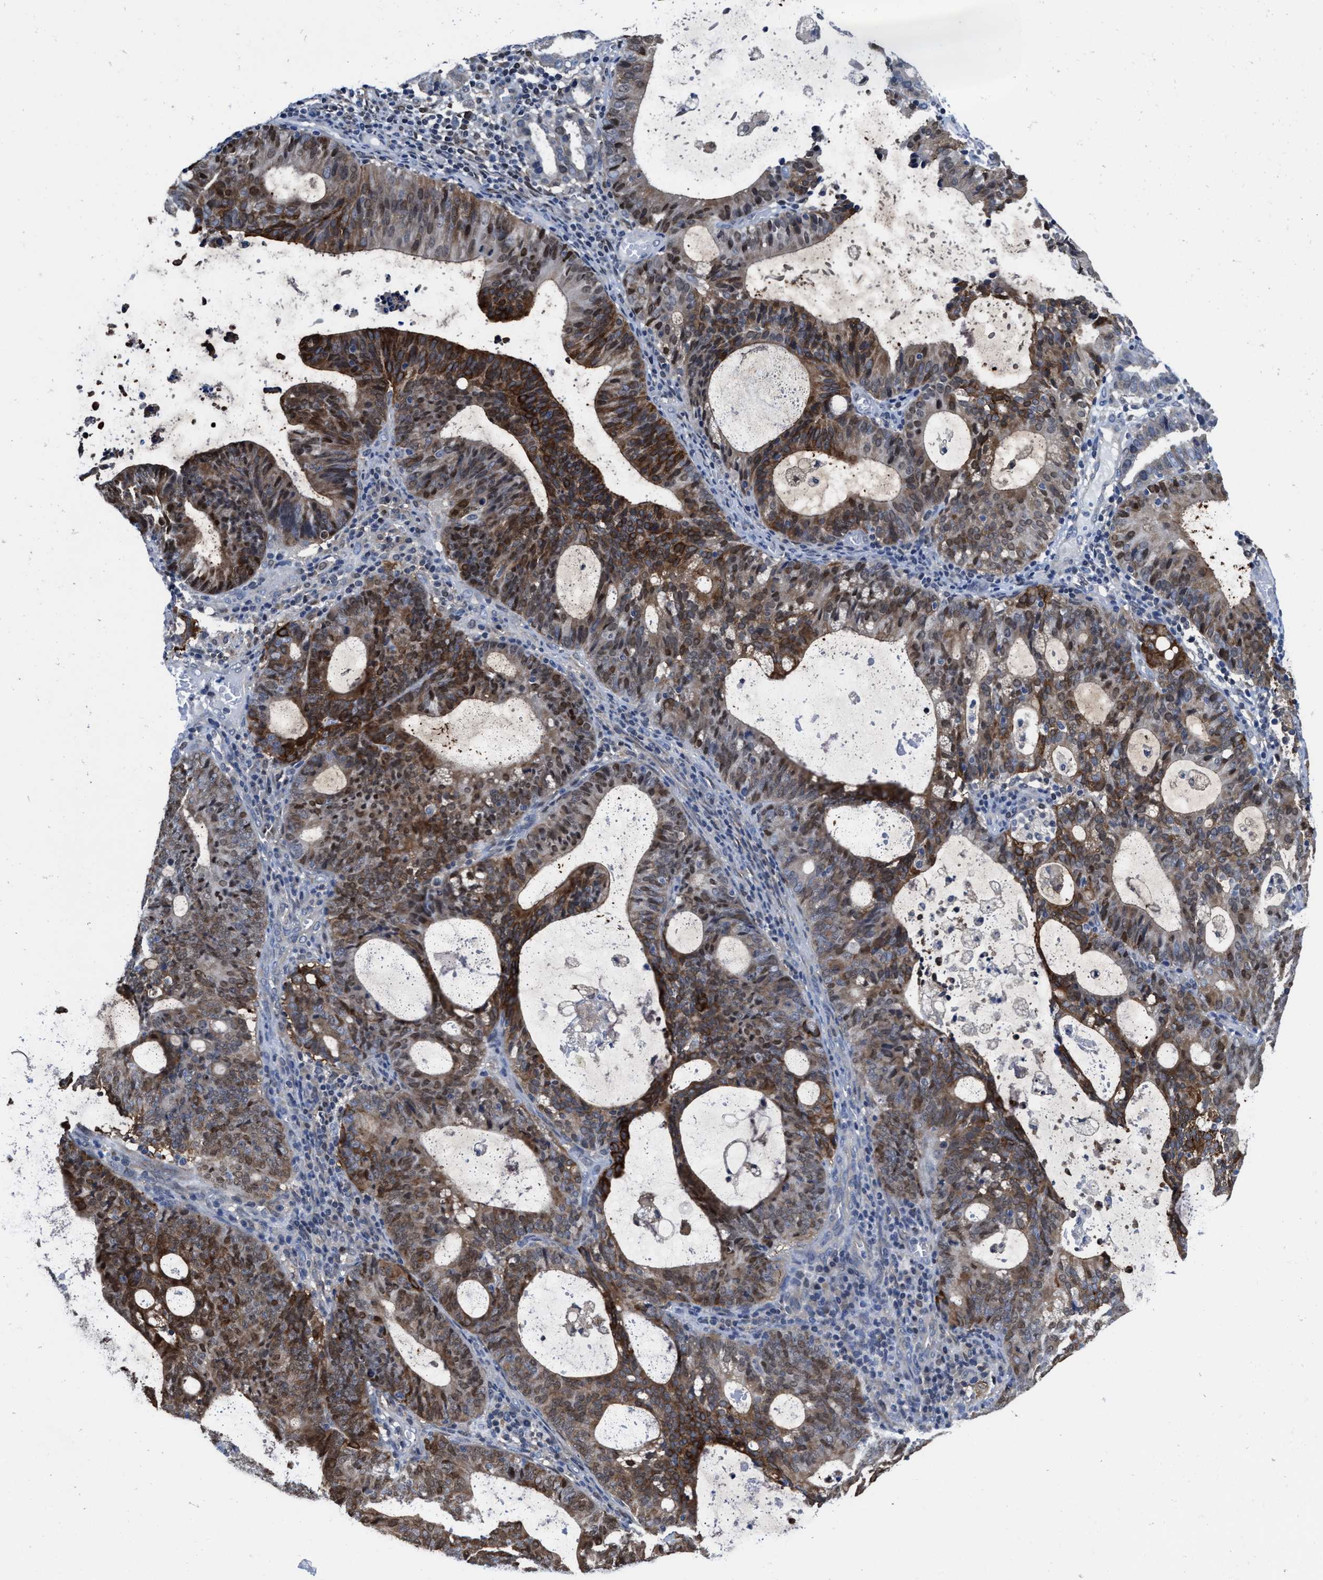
{"staining": {"intensity": "strong", "quantity": "25%-75%", "location": "cytoplasmic/membranous,nuclear"}, "tissue": "endometrial cancer", "cell_type": "Tumor cells", "image_type": "cancer", "snomed": [{"axis": "morphology", "description": "Adenocarcinoma, NOS"}, {"axis": "topography", "description": "Uterus"}], "caption": "Tumor cells display high levels of strong cytoplasmic/membranous and nuclear positivity in about 25%-75% of cells in human adenocarcinoma (endometrial). (DAB IHC, brown staining for protein, blue staining for nuclei).", "gene": "KIF12", "patient": {"sex": "female", "age": 83}}